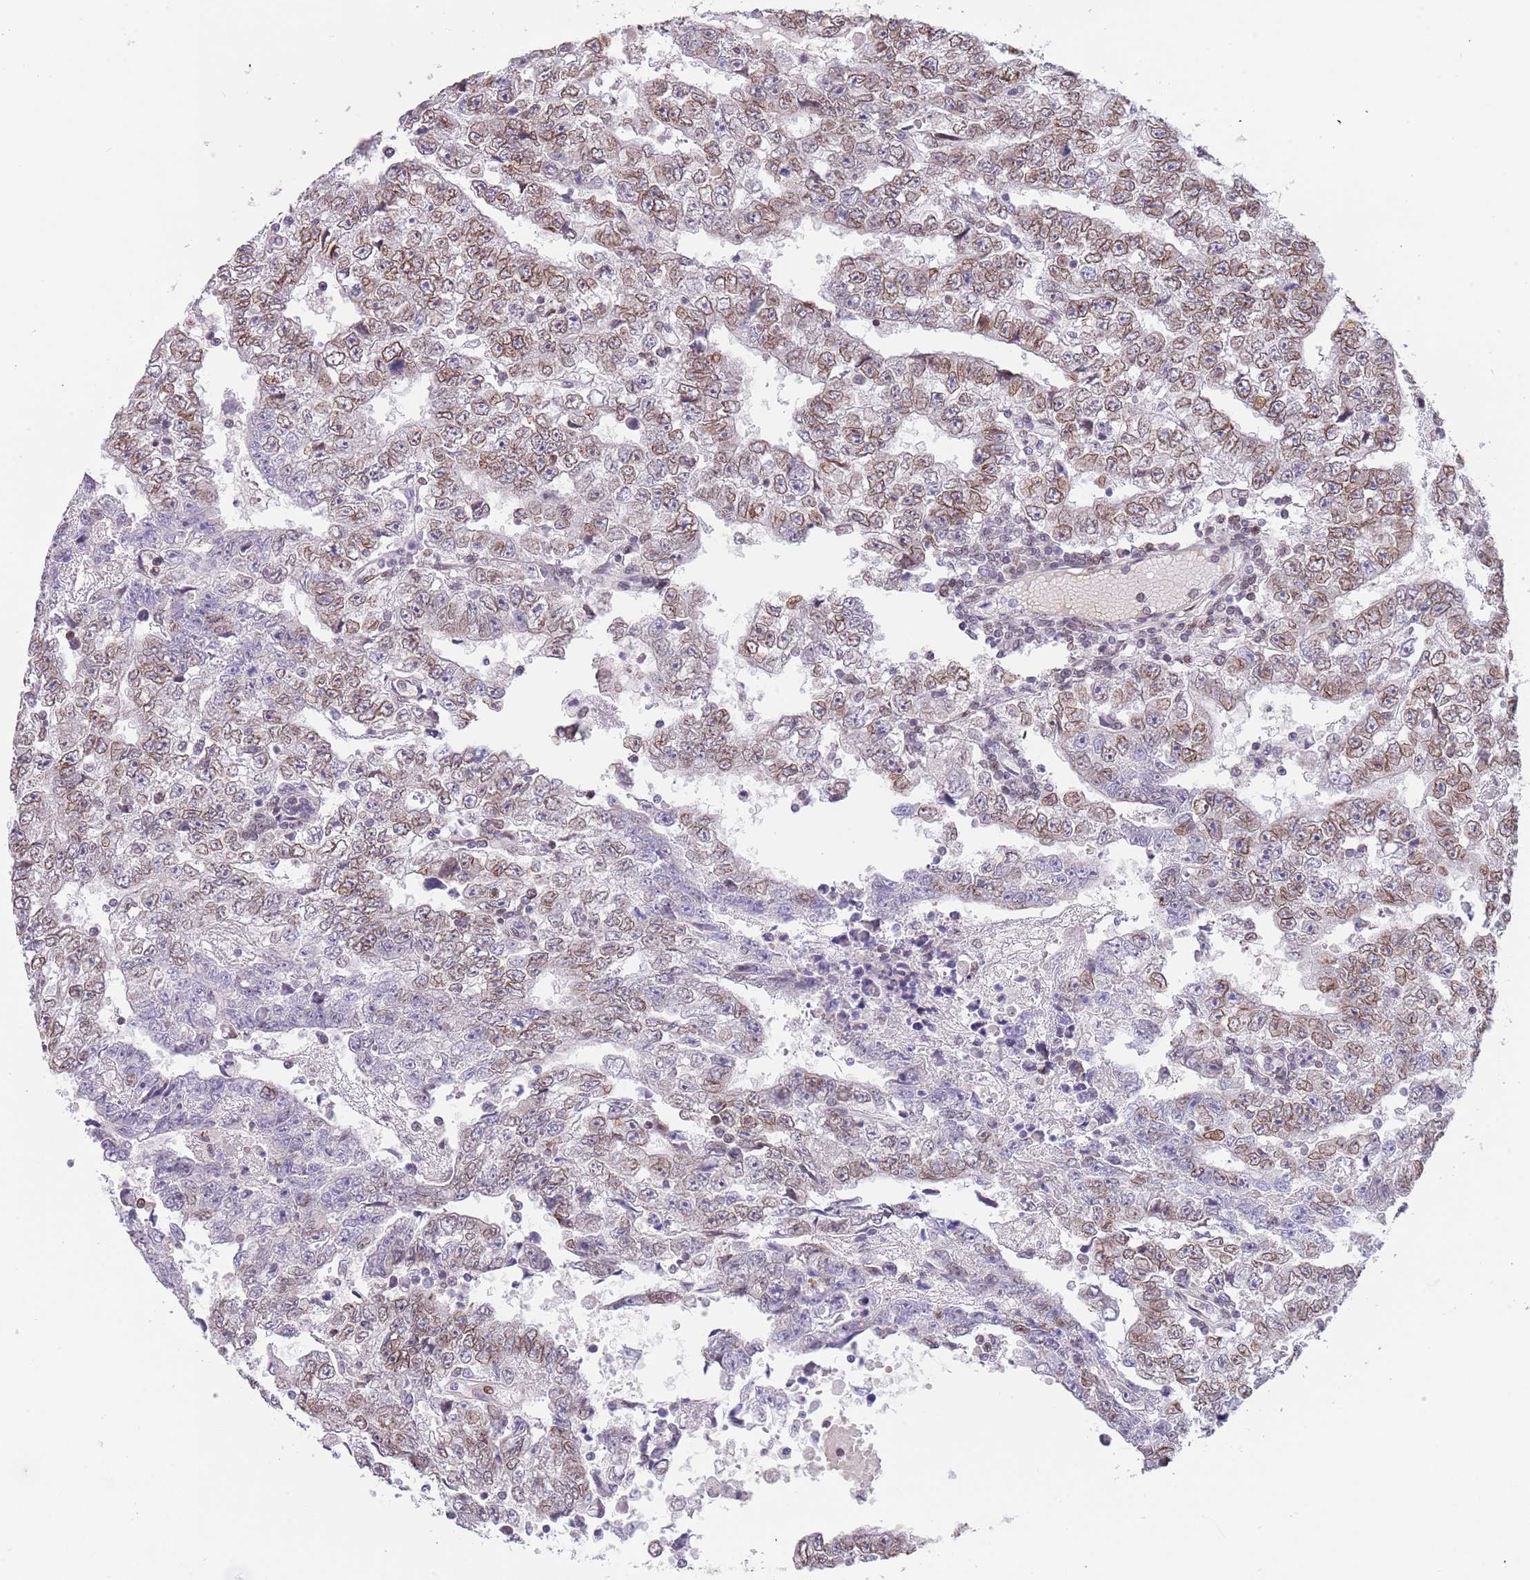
{"staining": {"intensity": "moderate", "quantity": "25%-75%", "location": "cytoplasmic/membranous,nuclear"}, "tissue": "testis cancer", "cell_type": "Tumor cells", "image_type": "cancer", "snomed": [{"axis": "morphology", "description": "Carcinoma, Embryonal, NOS"}, {"axis": "topography", "description": "Testis"}], "caption": "An IHC micrograph of neoplastic tissue is shown. Protein staining in brown shows moderate cytoplasmic/membranous and nuclear positivity in embryonal carcinoma (testis) within tumor cells.", "gene": "KLHDC2", "patient": {"sex": "male", "age": 25}}